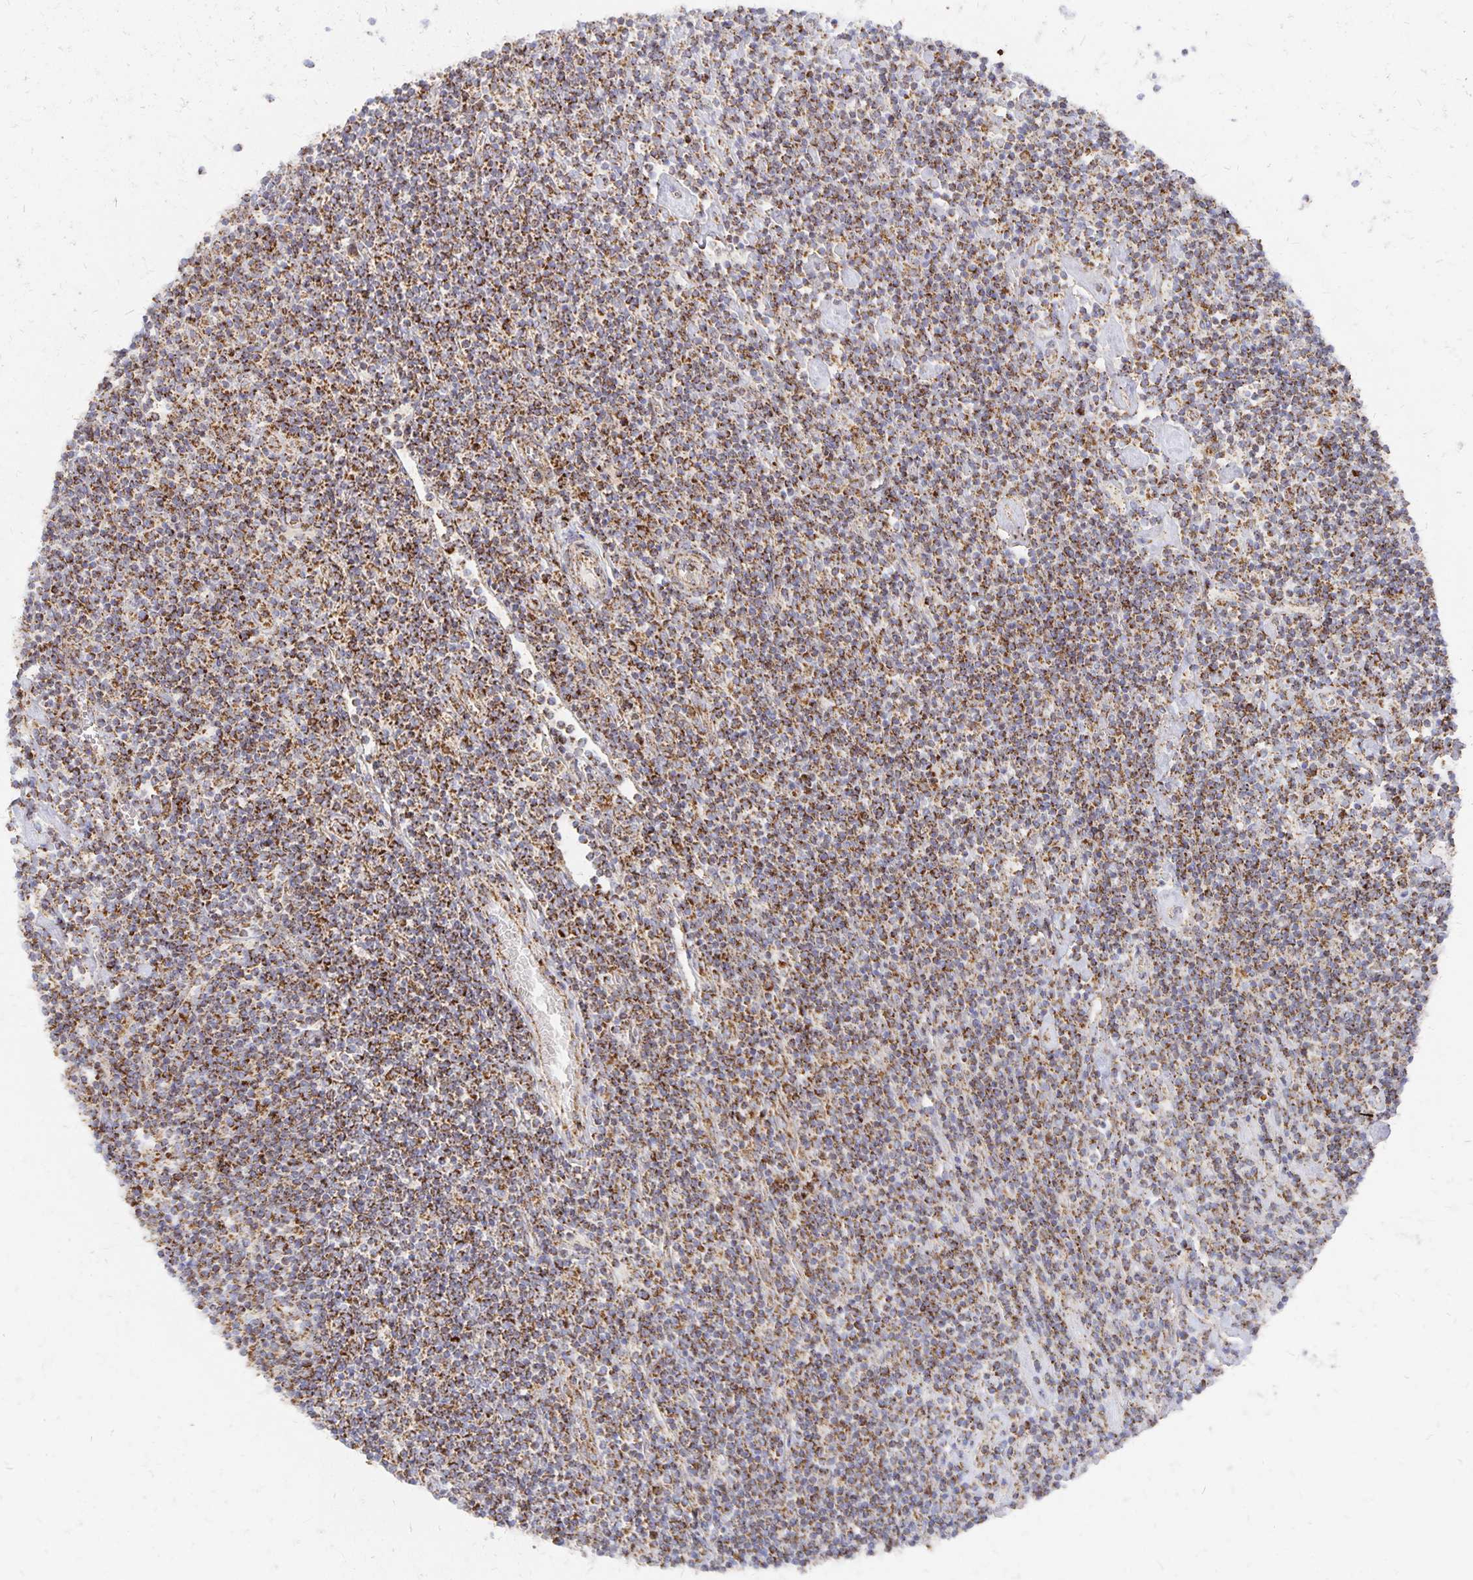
{"staining": {"intensity": "strong", "quantity": ">75%", "location": "cytoplasmic/membranous"}, "tissue": "lymphoma", "cell_type": "Tumor cells", "image_type": "cancer", "snomed": [{"axis": "morphology", "description": "Hodgkin's disease, NOS"}, {"axis": "topography", "description": "Lymph node"}], "caption": "Lymphoma stained with a brown dye reveals strong cytoplasmic/membranous positive expression in about >75% of tumor cells.", "gene": "STOML2", "patient": {"sex": "male", "age": 40}}